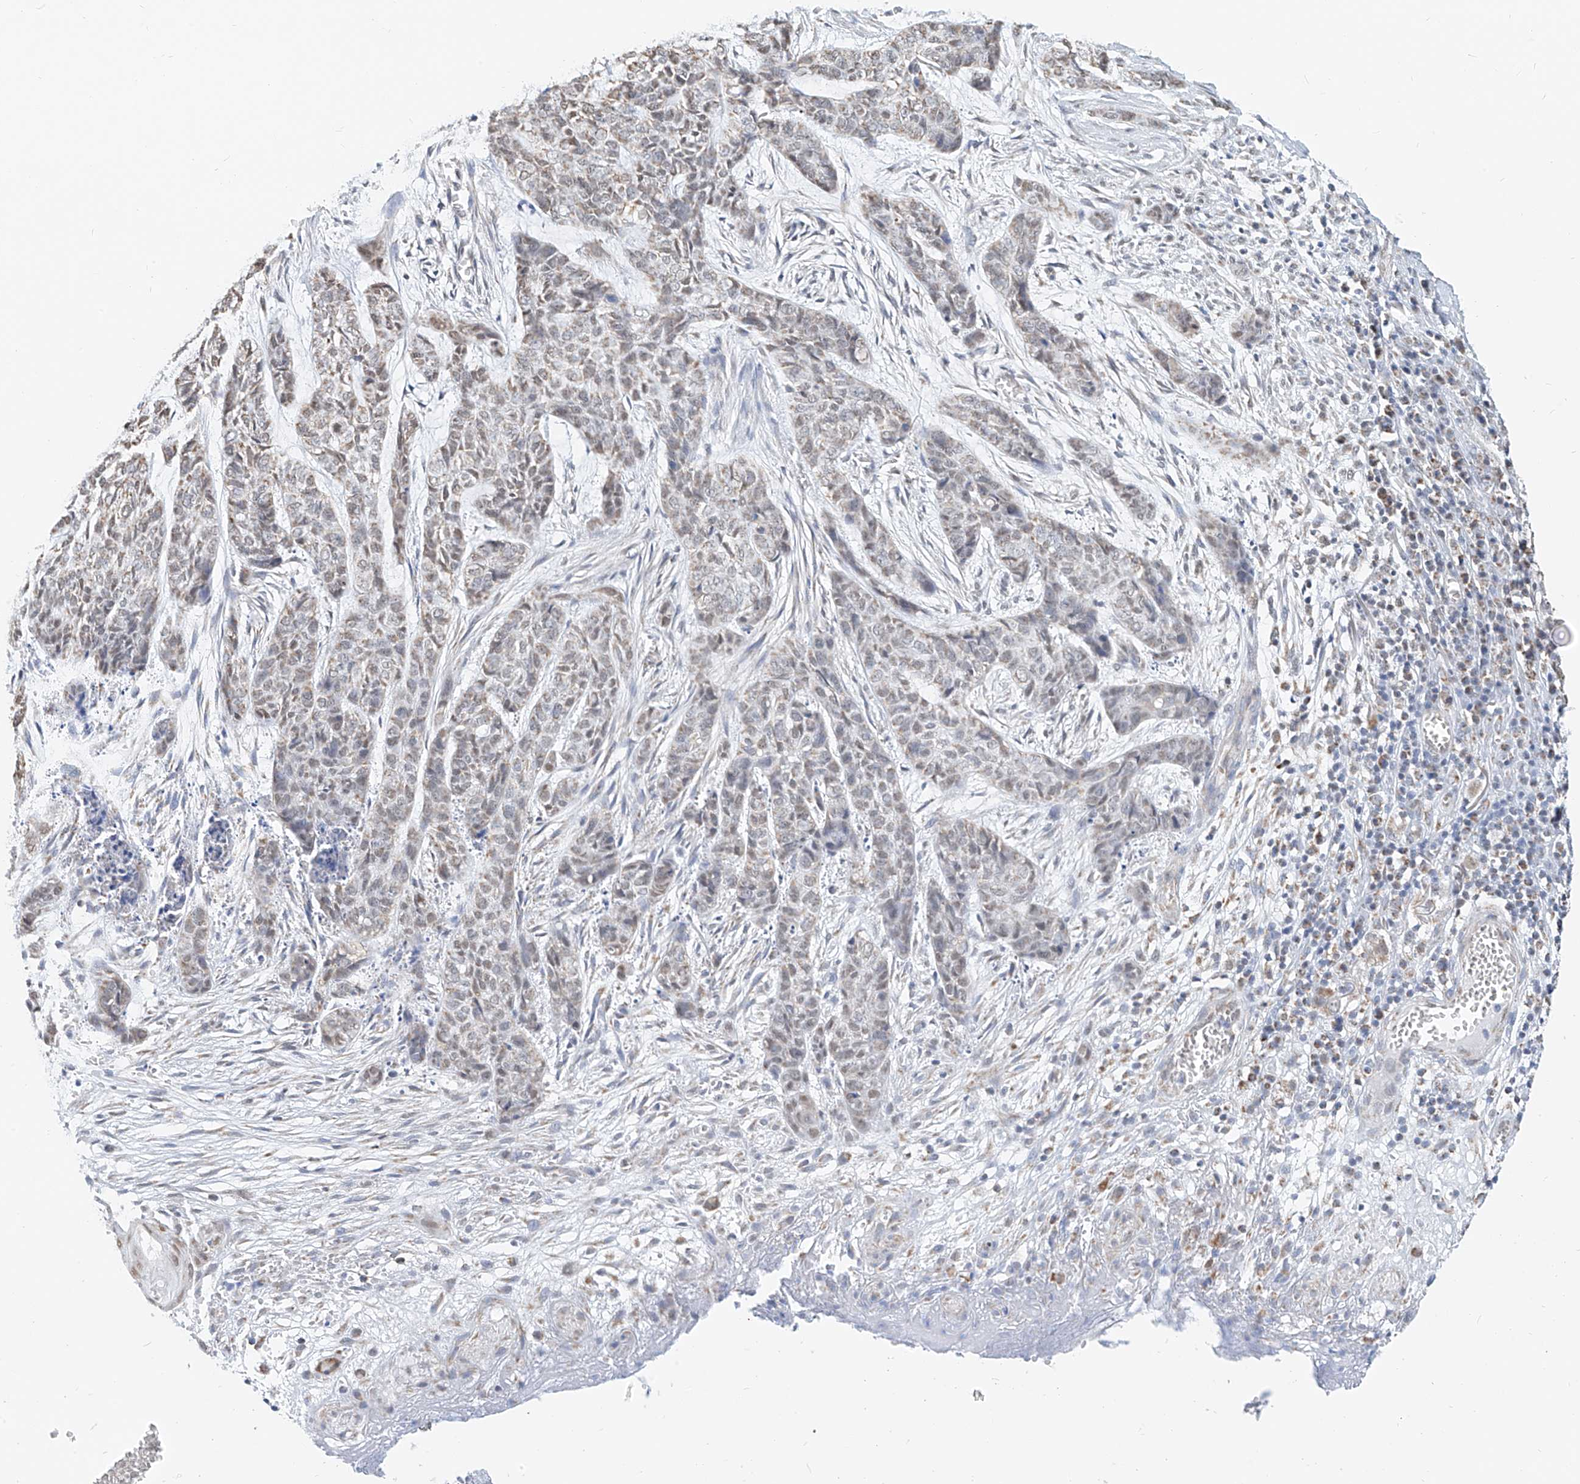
{"staining": {"intensity": "weak", "quantity": "<25%", "location": "cytoplasmic/membranous"}, "tissue": "skin cancer", "cell_type": "Tumor cells", "image_type": "cancer", "snomed": [{"axis": "morphology", "description": "Basal cell carcinoma"}, {"axis": "topography", "description": "Skin"}], "caption": "Human skin cancer stained for a protein using immunohistochemistry (IHC) reveals no expression in tumor cells.", "gene": "NALCN", "patient": {"sex": "female", "age": 64}}